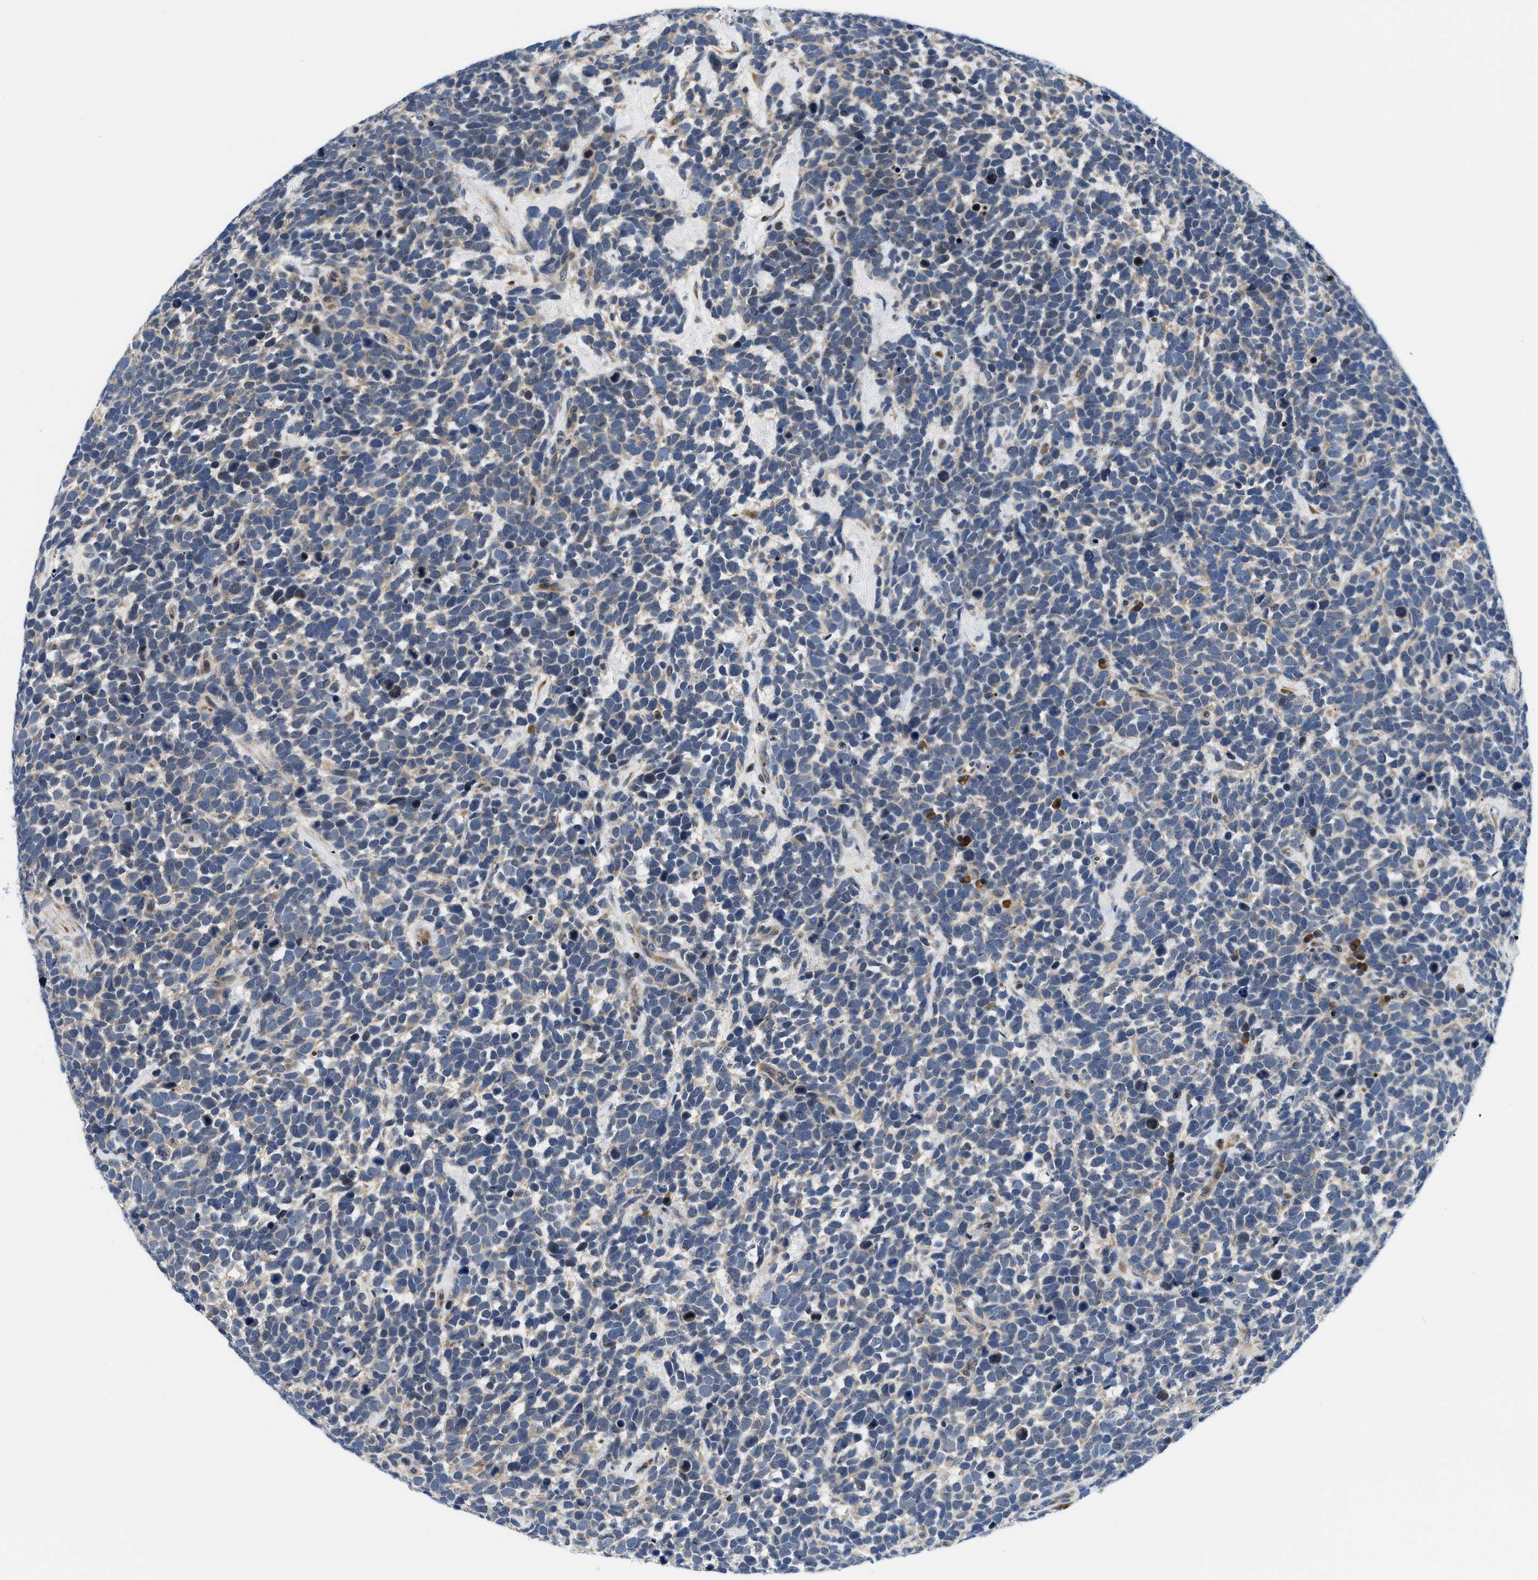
{"staining": {"intensity": "negative", "quantity": "none", "location": "none"}, "tissue": "urothelial cancer", "cell_type": "Tumor cells", "image_type": "cancer", "snomed": [{"axis": "morphology", "description": "Urothelial carcinoma, High grade"}, {"axis": "topography", "description": "Urinary bladder"}], "caption": "High power microscopy photomicrograph of an IHC micrograph of urothelial cancer, revealing no significant expression in tumor cells. The staining is performed using DAB brown chromogen with nuclei counter-stained in using hematoxylin.", "gene": "IKBKE", "patient": {"sex": "female", "age": 82}}